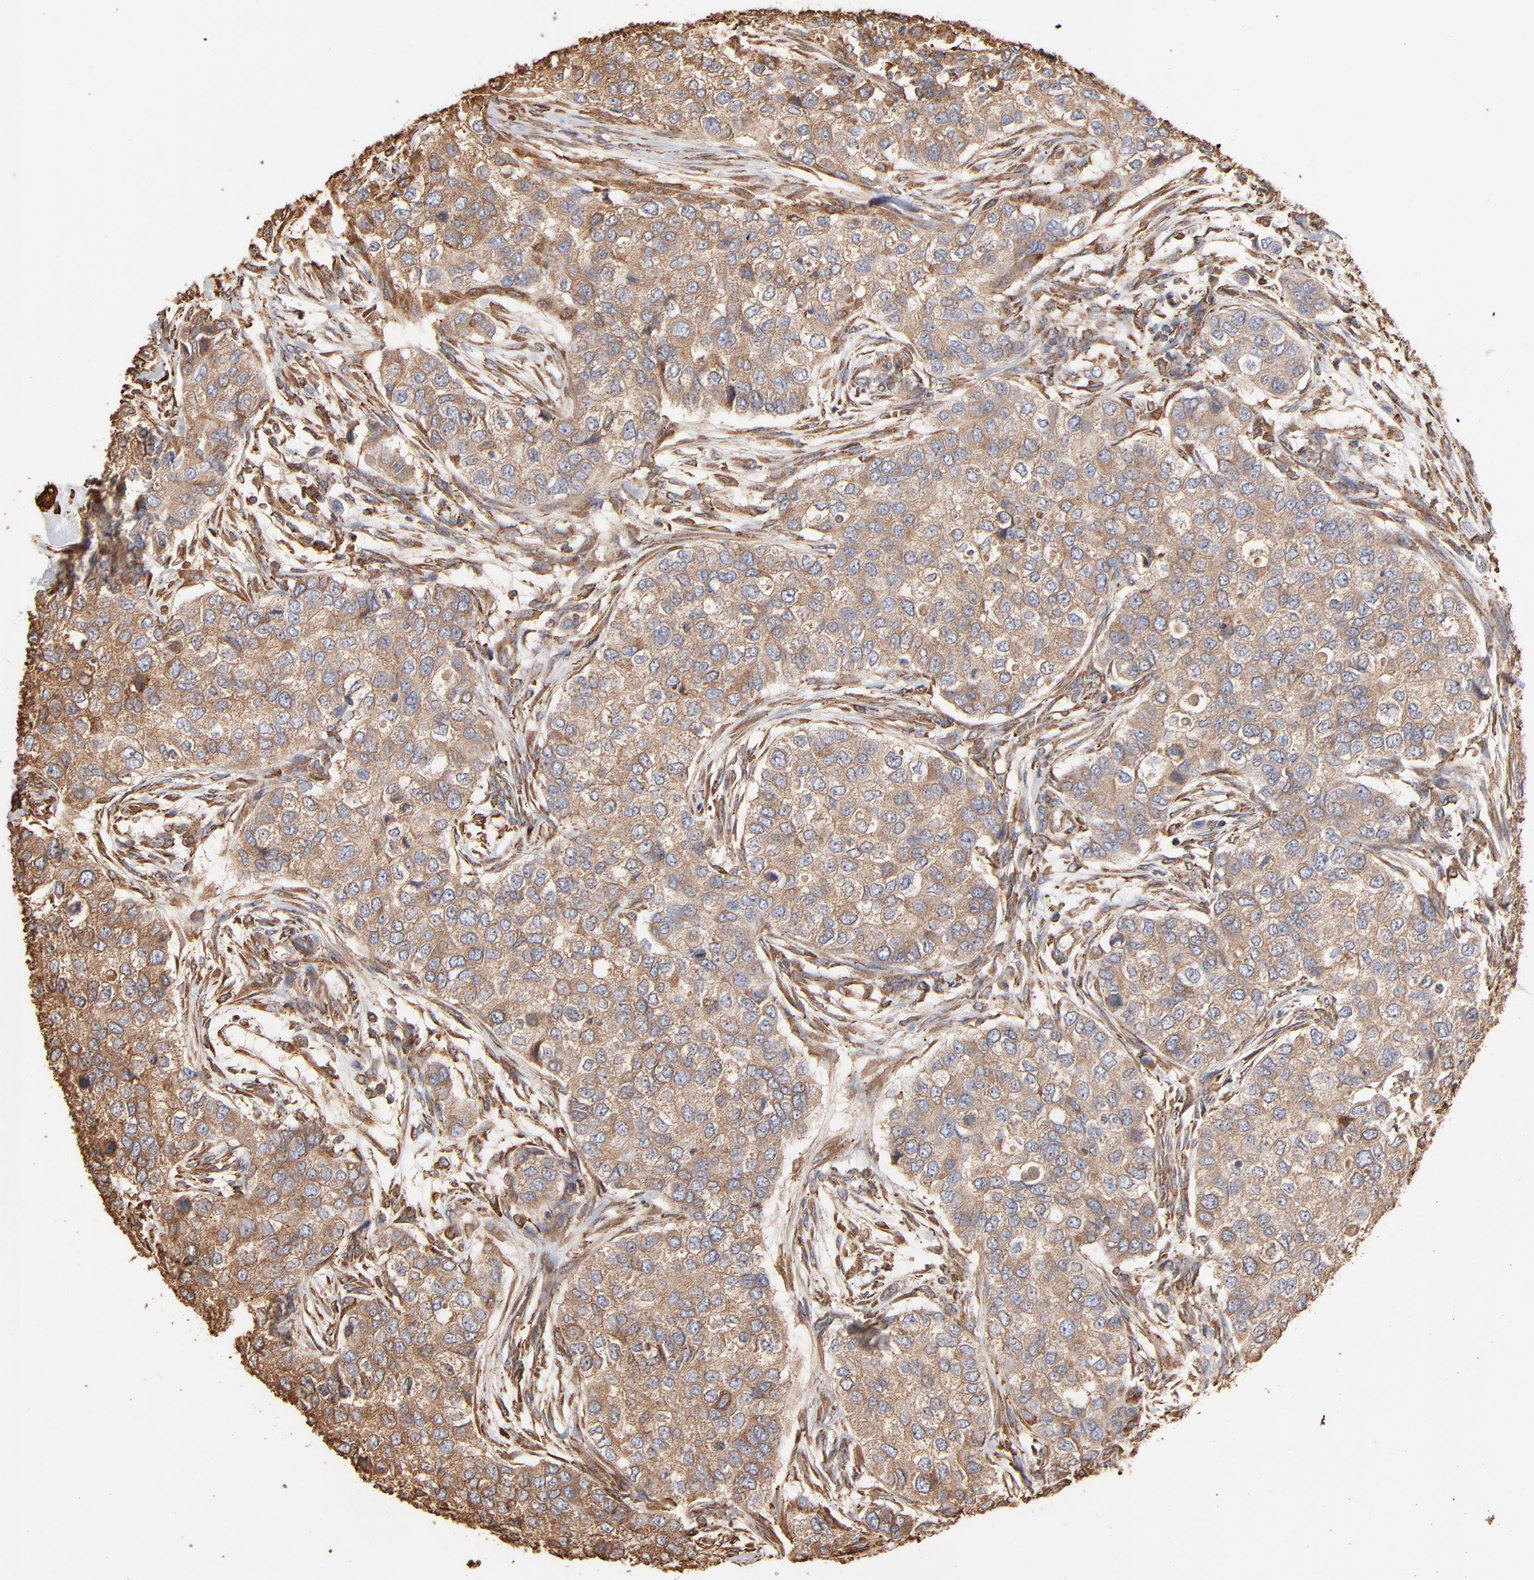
{"staining": {"intensity": "weak", "quantity": ">75%", "location": "cytoplasmic/membranous"}, "tissue": "breast cancer", "cell_type": "Tumor cells", "image_type": "cancer", "snomed": [{"axis": "morphology", "description": "Normal tissue, NOS"}, {"axis": "morphology", "description": "Duct carcinoma"}, {"axis": "topography", "description": "Breast"}], "caption": "A histopathology image of human breast cancer (intraductal carcinoma) stained for a protein shows weak cytoplasmic/membranous brown staining in tumor cells.", "gene": "PDIA3", "patient": {"sex": "female", "age": 49}}